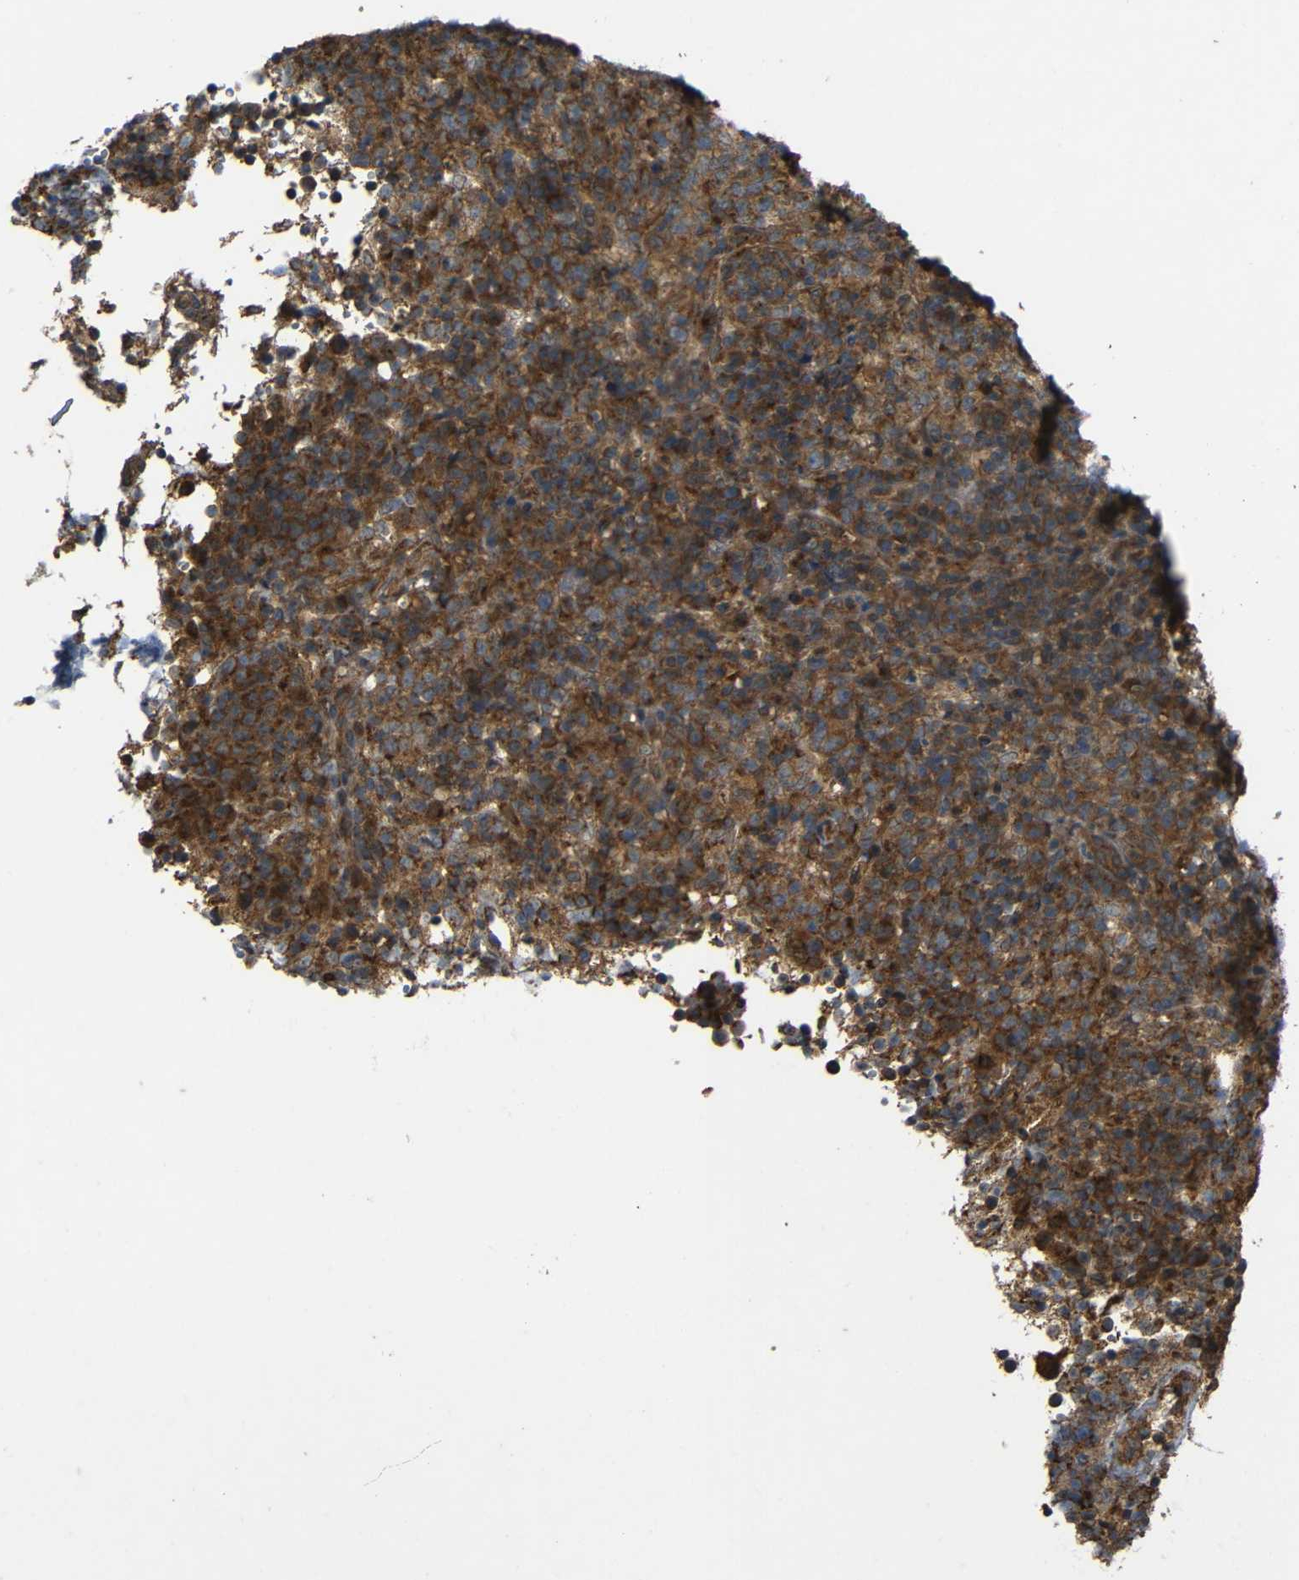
{"staining": {"intensity": "strong", "quantity": ">75%", "location": "cytoplasmic/membranous"}, "tissue": "lymphoma", "cell_type": "Tumor cells", "image_type": "cancer", "snomed": [{"axis": "morphology", "description": "Malignant lymphoma, non-Hodgkin's type, High grade"}, {"axis": "topography", "description": "Lymph node"}], "caption": "Lymphoma stained for a protein demonstrates strong cytoplasmic/membranous positivity in tumor cells.", "gene": "C1GALT1", "patient": {"sex": "female", "age": 76}}